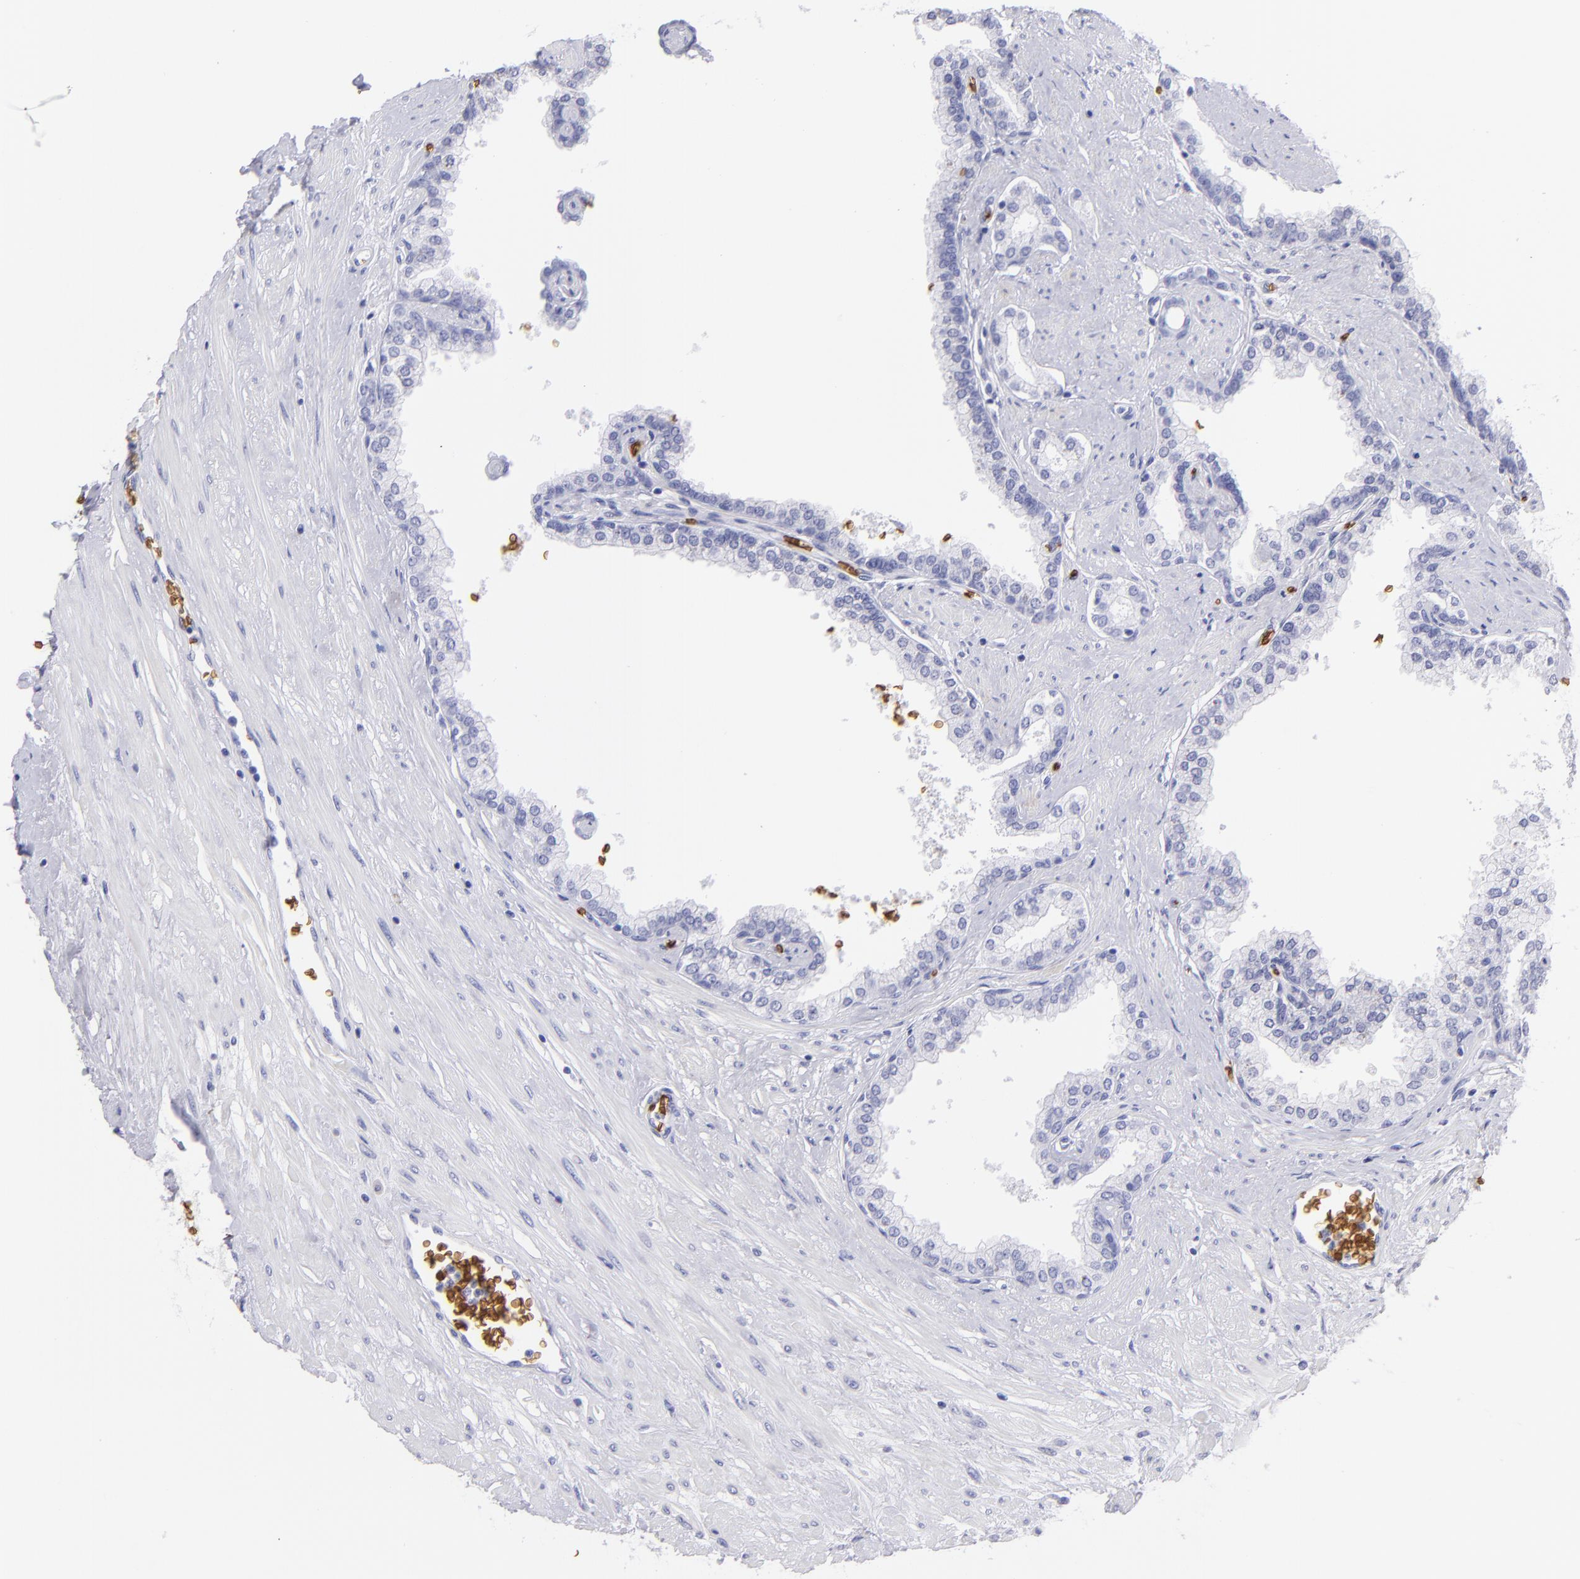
{"staining": {"intensity": "negative", "quantity": "none", "location": "none"}, "tissue": "prostate", "cell_type": "Glandular cells", "image_type": "normal", "snomed": [{"axis": "morphology", "description": "Normal tissue, NOS"}, {"axis": "topography", "description": "Prostate"}], "caption": "This is an immunohistochemistry image of benign prostate. There is no positivity in glandular cells.", "gene": "GYPA", "patient": {"sex": "male", "age": 60}}